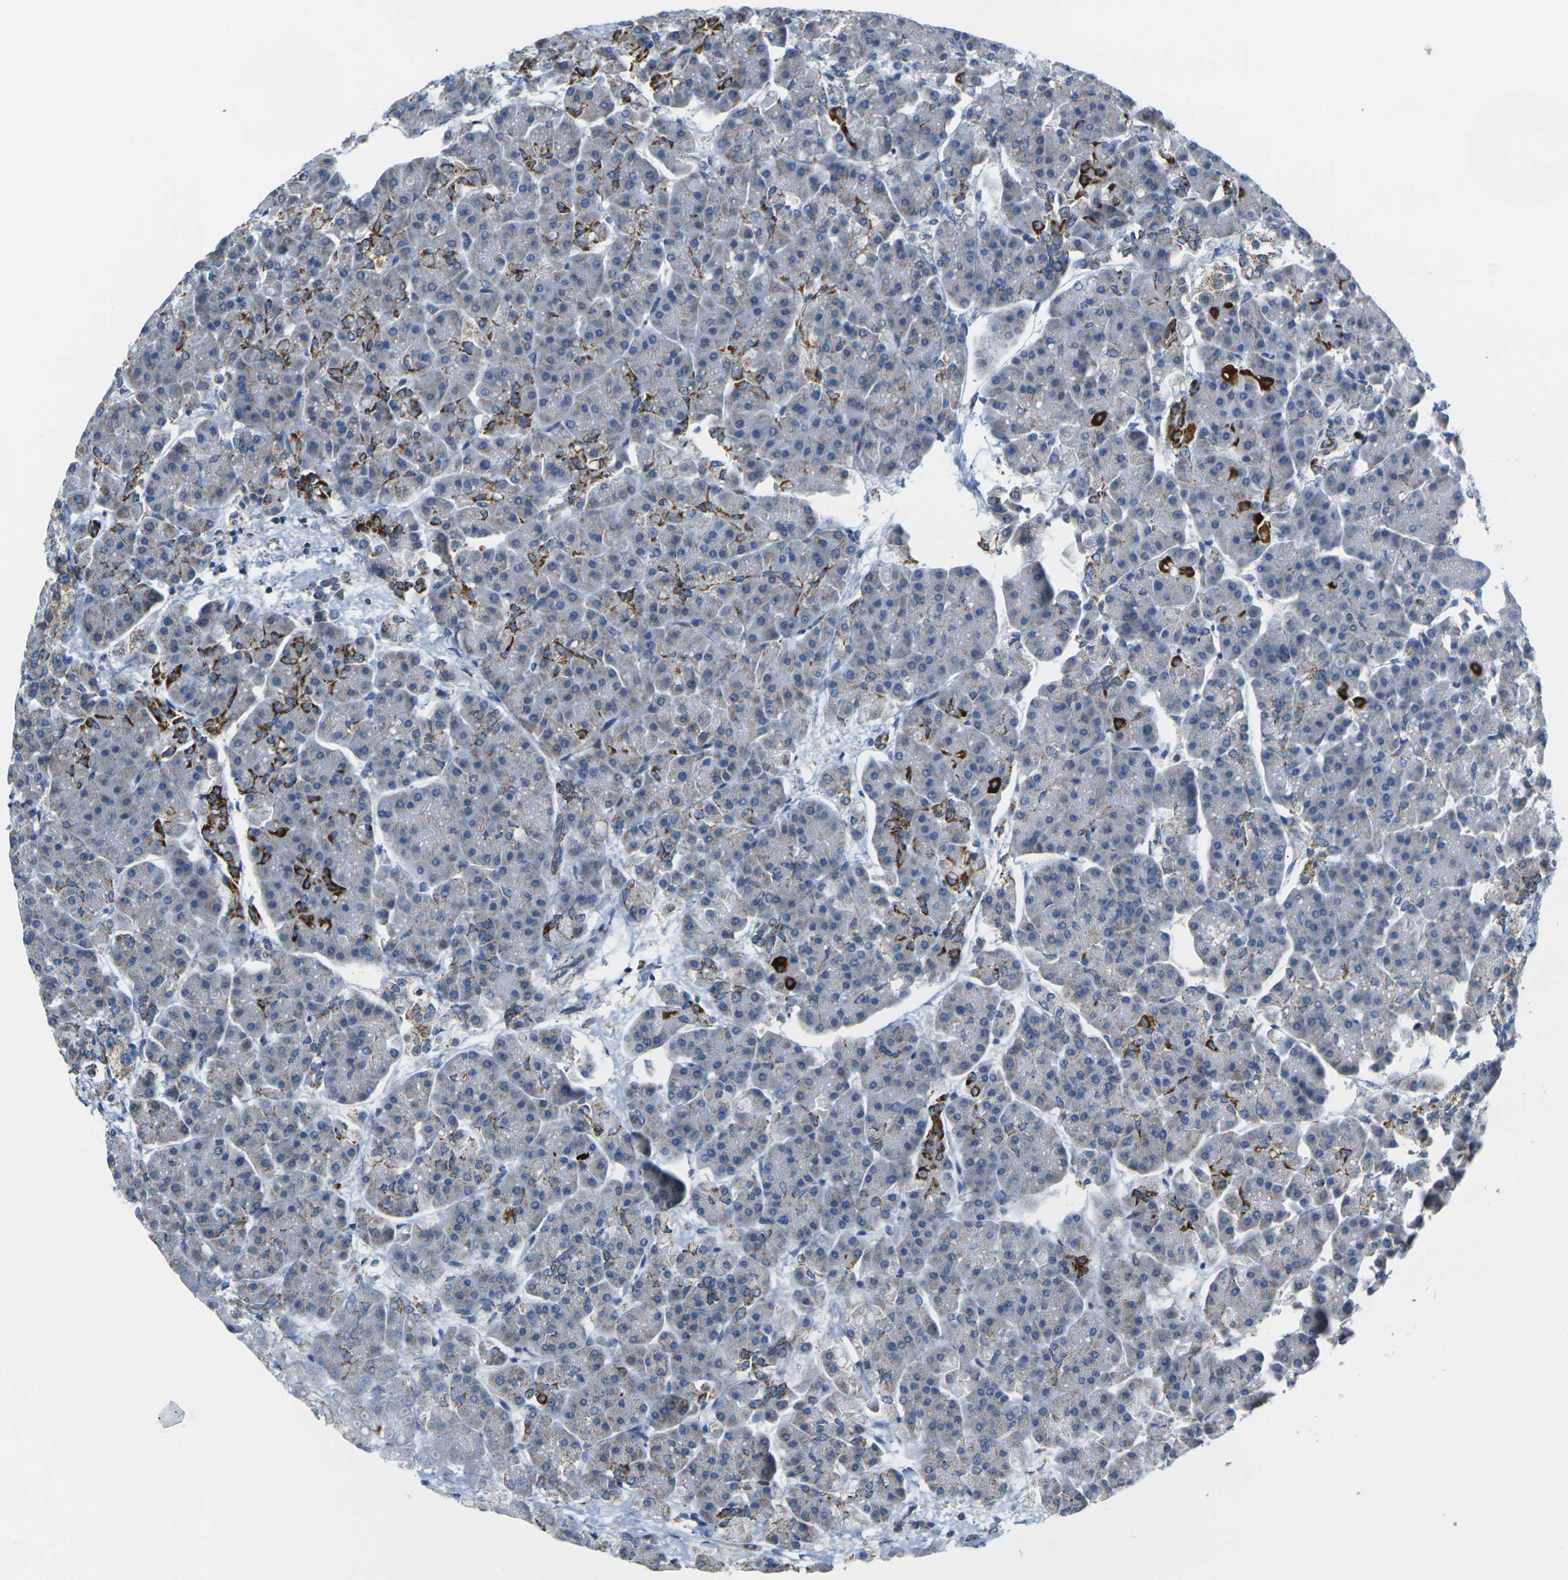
{"staining": {"intensity": "strong", "quantity": "<25%", "location": "cytoplasmic/membranous"}, "tissue": "pancreas", "cell_type": "Exocrine glandular cells", "image_type": "normal", "snomed": [{"axis": "morphology", "description": "Normal tissue, NOS"}, {"axis": "topography", "description": "Pancreas"}], "caption": "Protein positivity by immunohistochemistry reveals strong cytoplasmic/membranous positivity in about <25% of exocrine glandular cells in normal pancreas. The staining was performed using DAB to visualize the protein expression in brown, while the nuclei were stained in blue with hematoxylin (Magnification: 20x).", "gene": "TMEM204", "patient": {"sex": "female", "age": 70}}